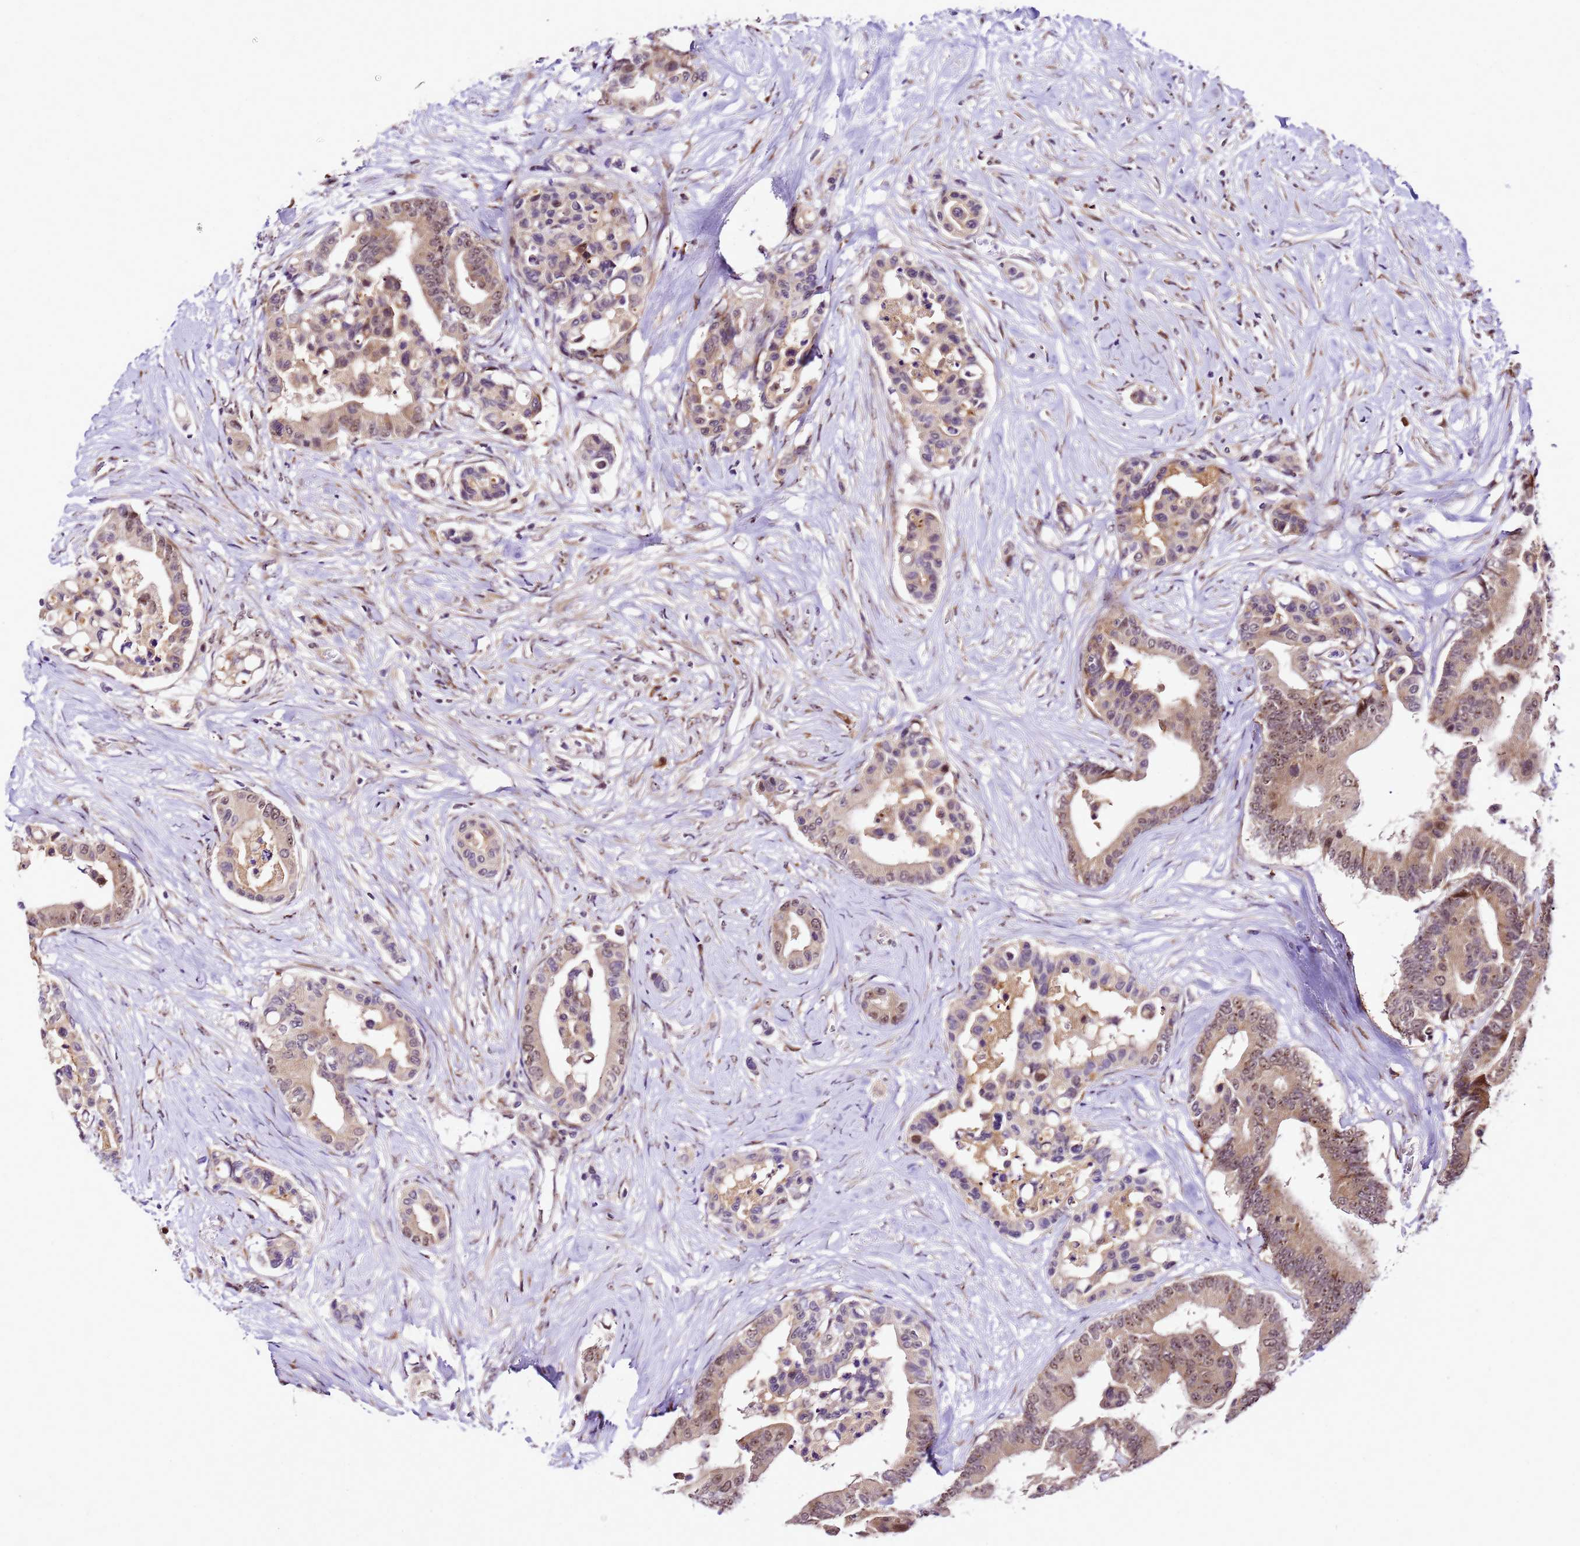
{"staining": {"intensity": "moderate", "quantity": "25%-75%", "location": "nuclear"}, "tissue": "colorectal cancer", "cell_type": "Tumor cells", "image_type": "cancer", "snomed": [{"axis": "morphology", "description": "Normal tissue, NOS"}, {"axis": "morphology", "description": "Adenocarcinoma, NOS"}, {"axis": "topography", "description": "Colon"}], "caption": "Colorectal adenocarcinoma stained with DAB immunohistochemistry reveals medium levels of moderate nuclear expression in approximately 25%-75% of tumor cells.", "gene": "SLX4IP", "patient": {"sex": "male", "age": 82}}